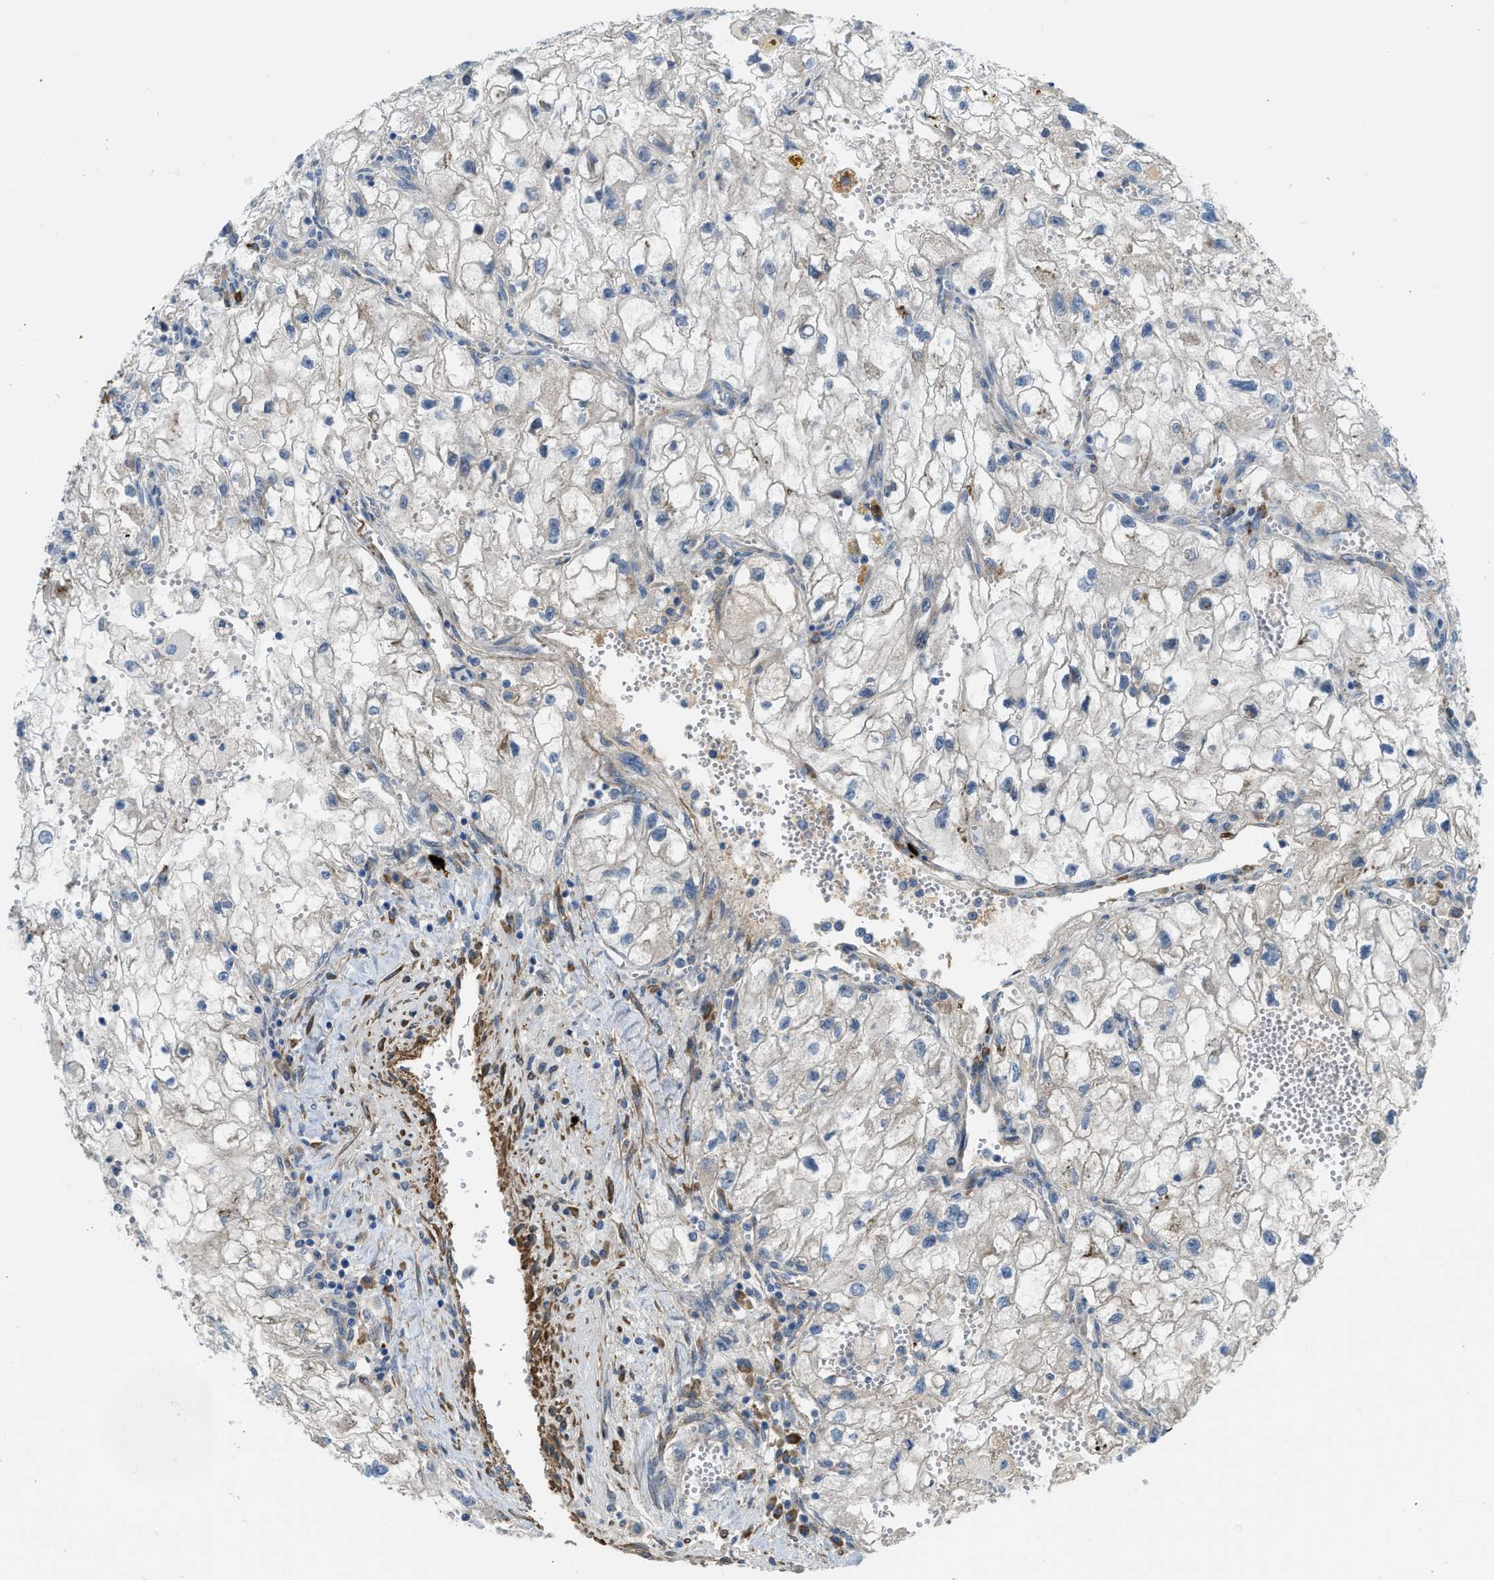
{"staining": {"intensity": "negative", "quantity": "none", "location": "none"}, "tissue": "renal cancer", "cell_type": "Tumor cells", "image_type": "cancer", "snomed": [{"axis": "morphology", "description": "Adenocarcinoma, NOS"}, {"axis": "topography", "description": "Kidney"}], "caption": "A micrograph of renal cancer (adenocarcinoma) stained for a protein demonstrates no brown staining in tumor cells. The staining is performed using DAB brown chromogen with nuclei counter-stained in using hematoxylin.", "gene": "BMPR1A", "patient": {"sex": "female", "age": 70}}